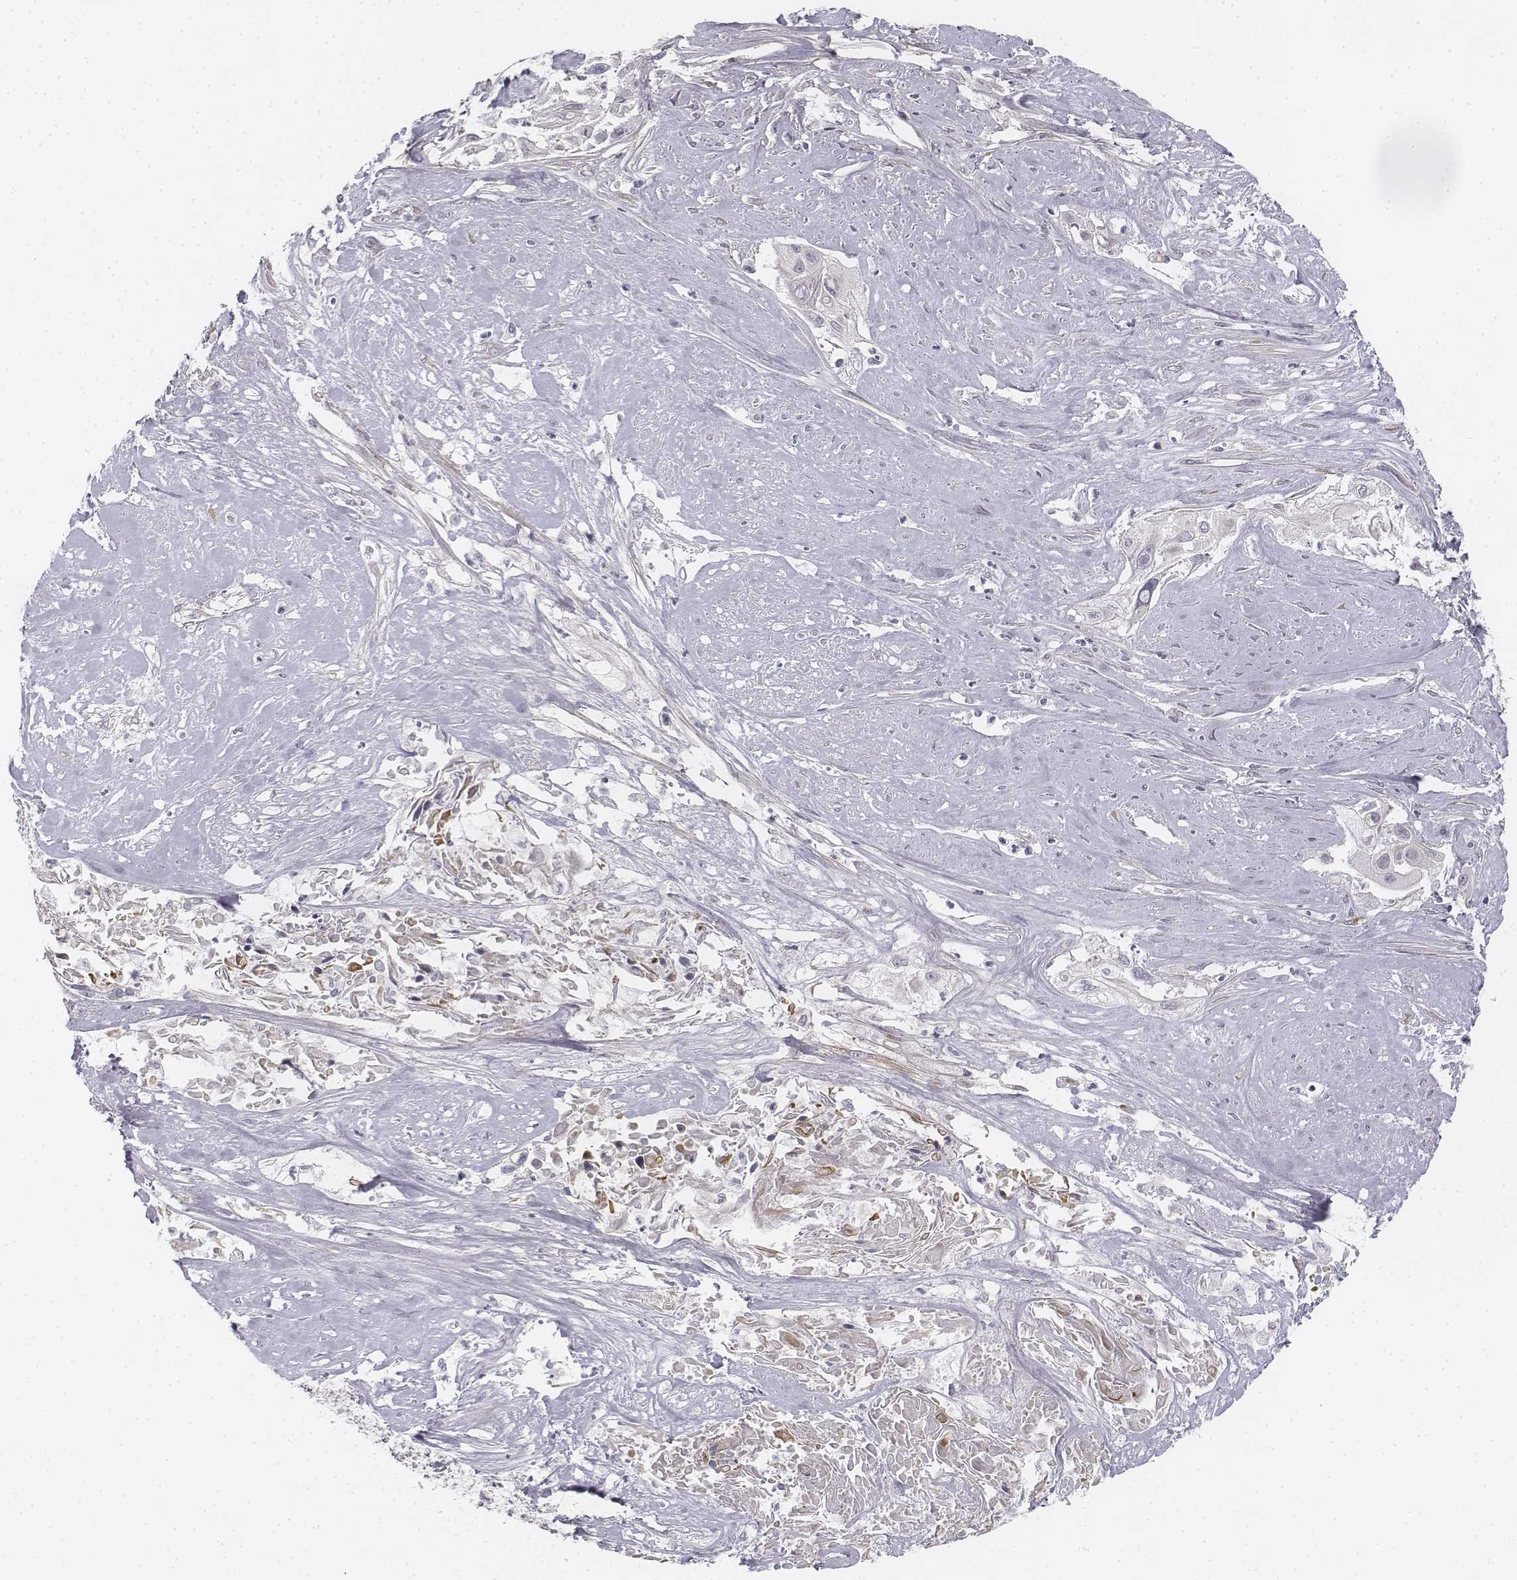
{"staining": {"intensity": "negative", "quantity": "none", "location": "none"}, "tissue": "cervical cancer", "cell_type": "Tumor cells", "image_type": "cancer", "snomed": [{"axis": "morphology", "description": "Squamous cell carcinoma, NOS"}, {"axis": "topography", "description": "Cervix"}], "caption": "Protein analysis of cervical cancer reveals no significant expression in tumor cells. (Brightfield microscopy of DAB immunohistochemistry at high magnification).", "gene": "KRT84", "patient": {"sex": "female", "age": 49}}